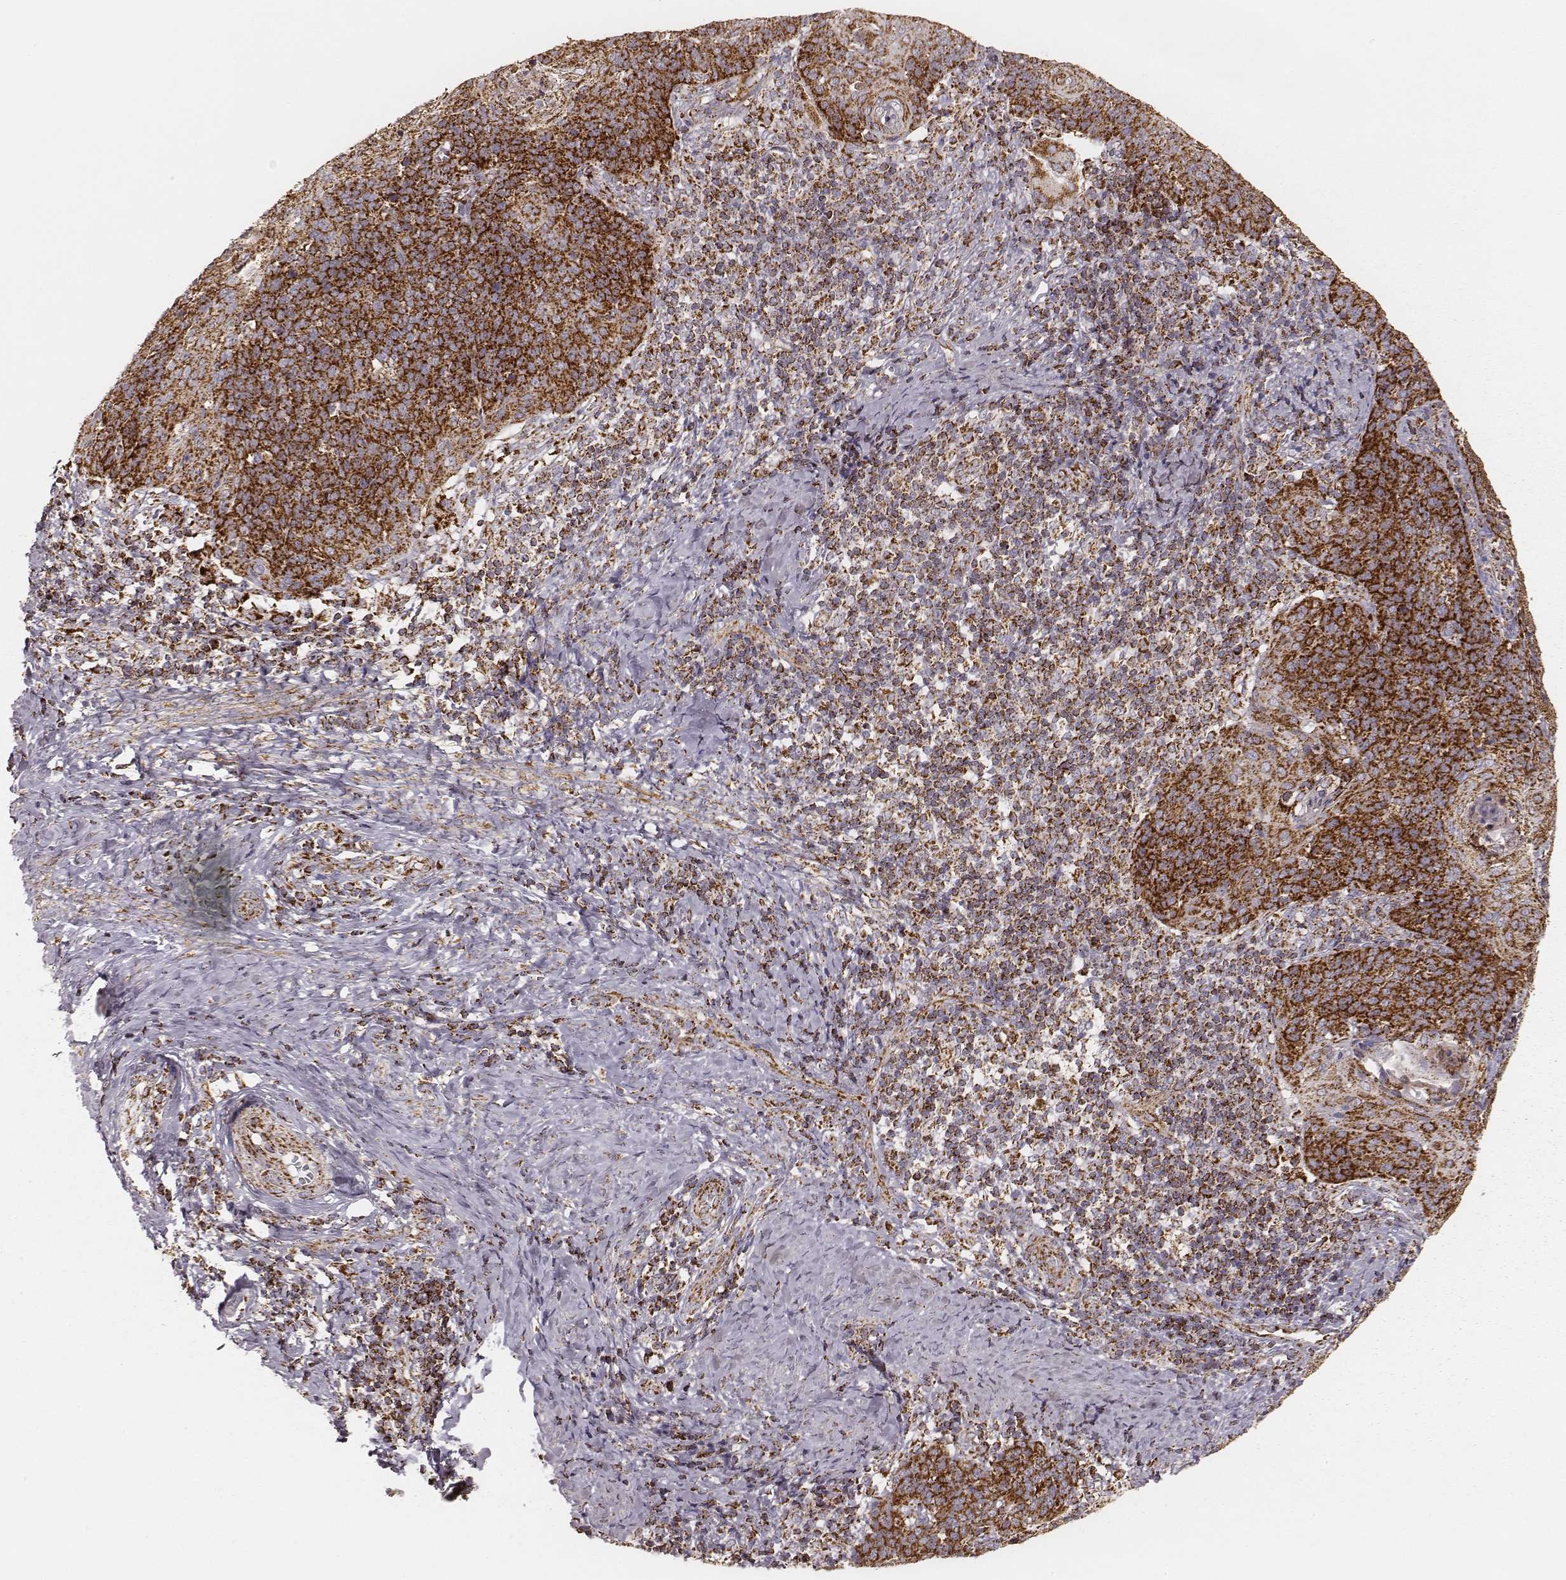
{"staining": {"intensity": "strong", "quantity": ">75%", "location": "cytoplasmic/membranous"}, "tissue": "cervical cancer", "cell_type": "Tumor cells", "image_type": "cancer", "snomed": [{"axis": "morphology", "description": "Normal tissue, NOS"}, {"axis": "morphology", "description": "Squamous cell carcinoma, NOS"}, {"axis": "topography", "description": "Cervix"}], "caption": "Protein staining by immunohistochemistry exhibits strong cytoplasmic/membranous expression in approximately >75% of tumor cells in cervical cancer (squamous cell carcinoma). (DAB (3,3'-diaminobenzidine) IHC, brown staining for protein, blue staining for nuclei).", "gene": "CS", "patient": {"sex": "female", "age": 39}}